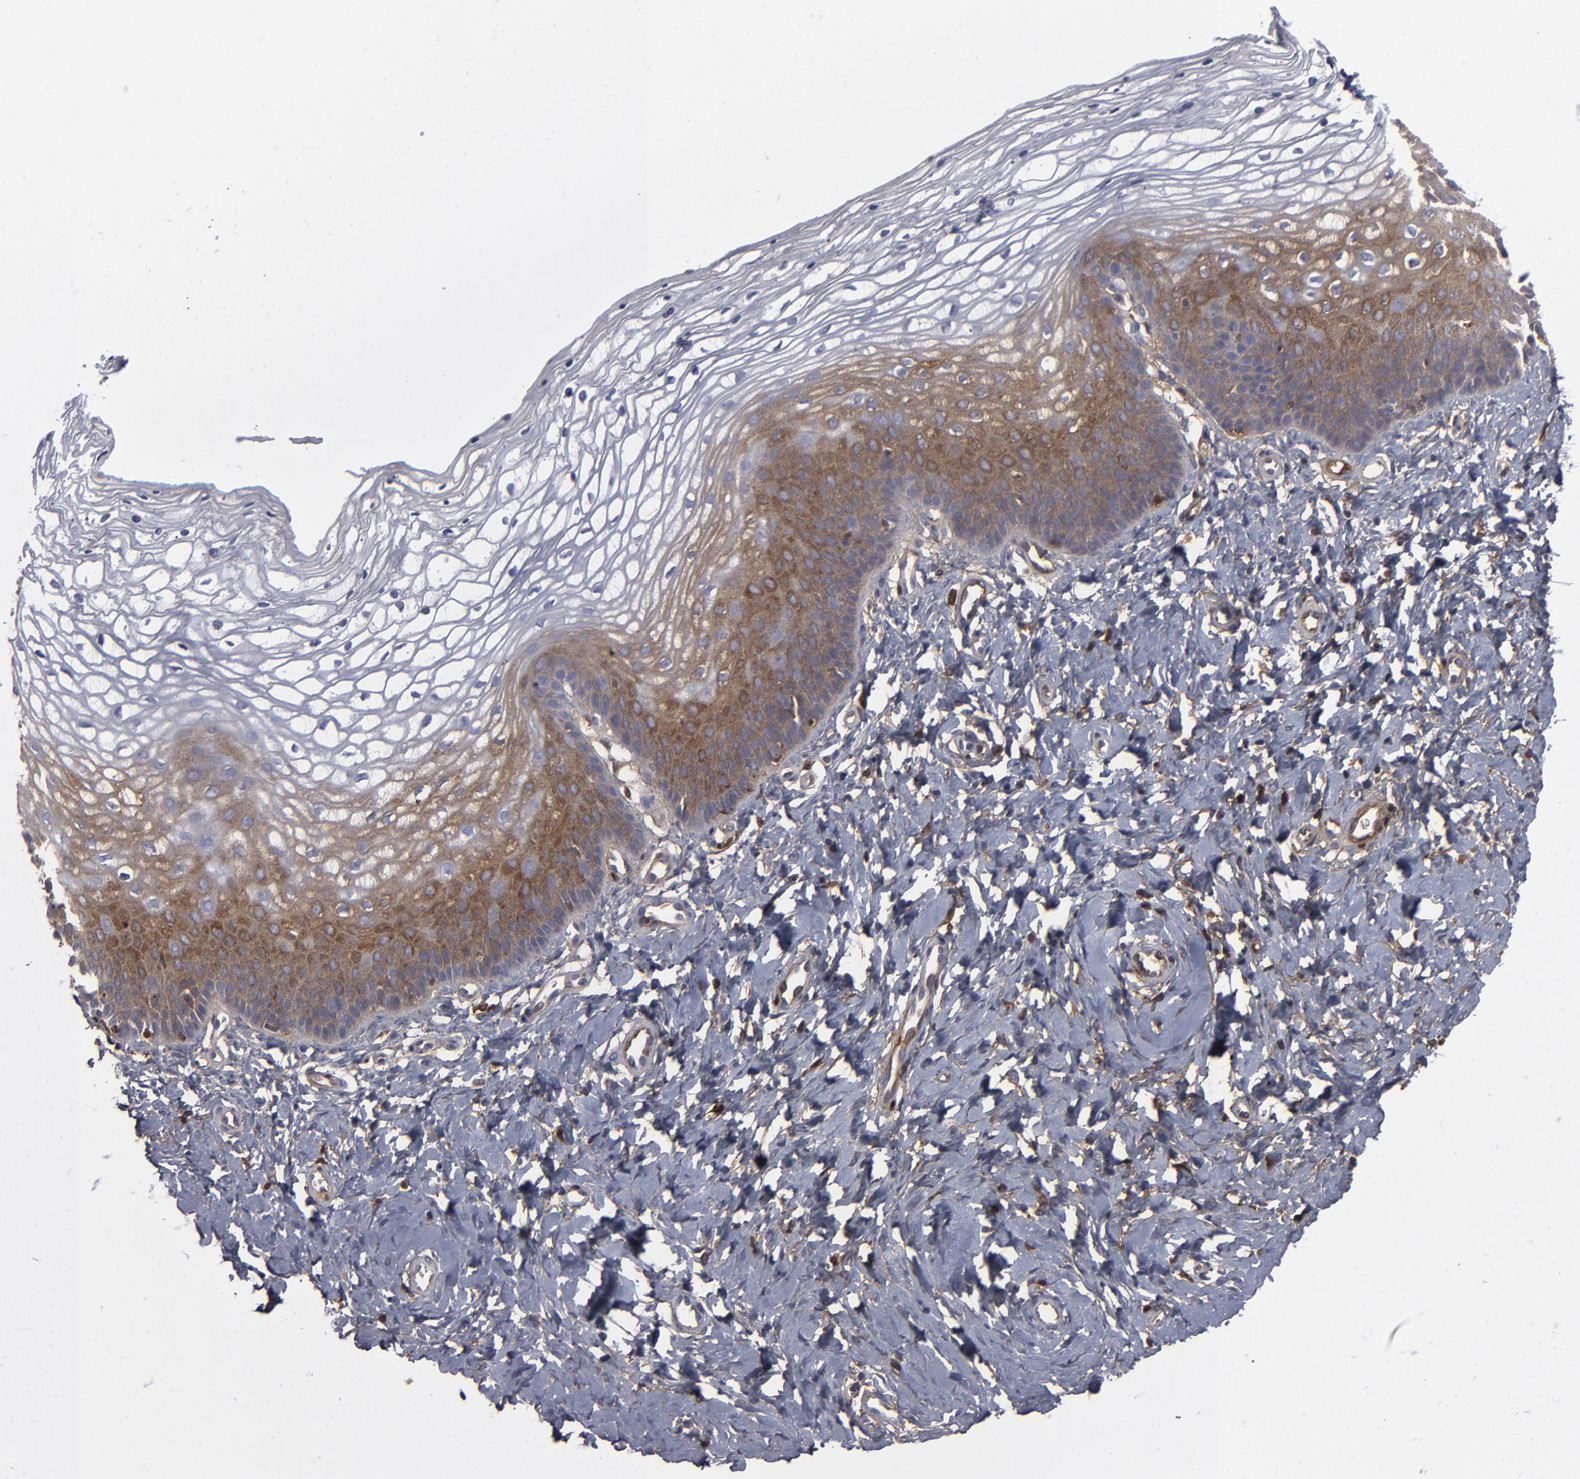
{"staining": {"intensity": "moderate", "quantity": "25%-75%", "location": "cytoplasmic/membranous"}, "tissue": "vagina", "cell_type": "Squamous epithelial cells", "image_type": "normal", "snomed": [{"axis": "morphology", "description": "Normal tissue, NOS"}, {"axis": "topography", "description": "Vagina"}], "caption": "Immunohistochemistry (IHC) image of normal vagina: vagina stained using IHC displays medium levels of moderate protein expression localized specifically in the cytoplasmic/membranous of squamous epithelial cells, appearing as a cytoplasmic/membranous brown color.", "gene": "LRG1", "patient": {"sex": "female", "age": 68}}